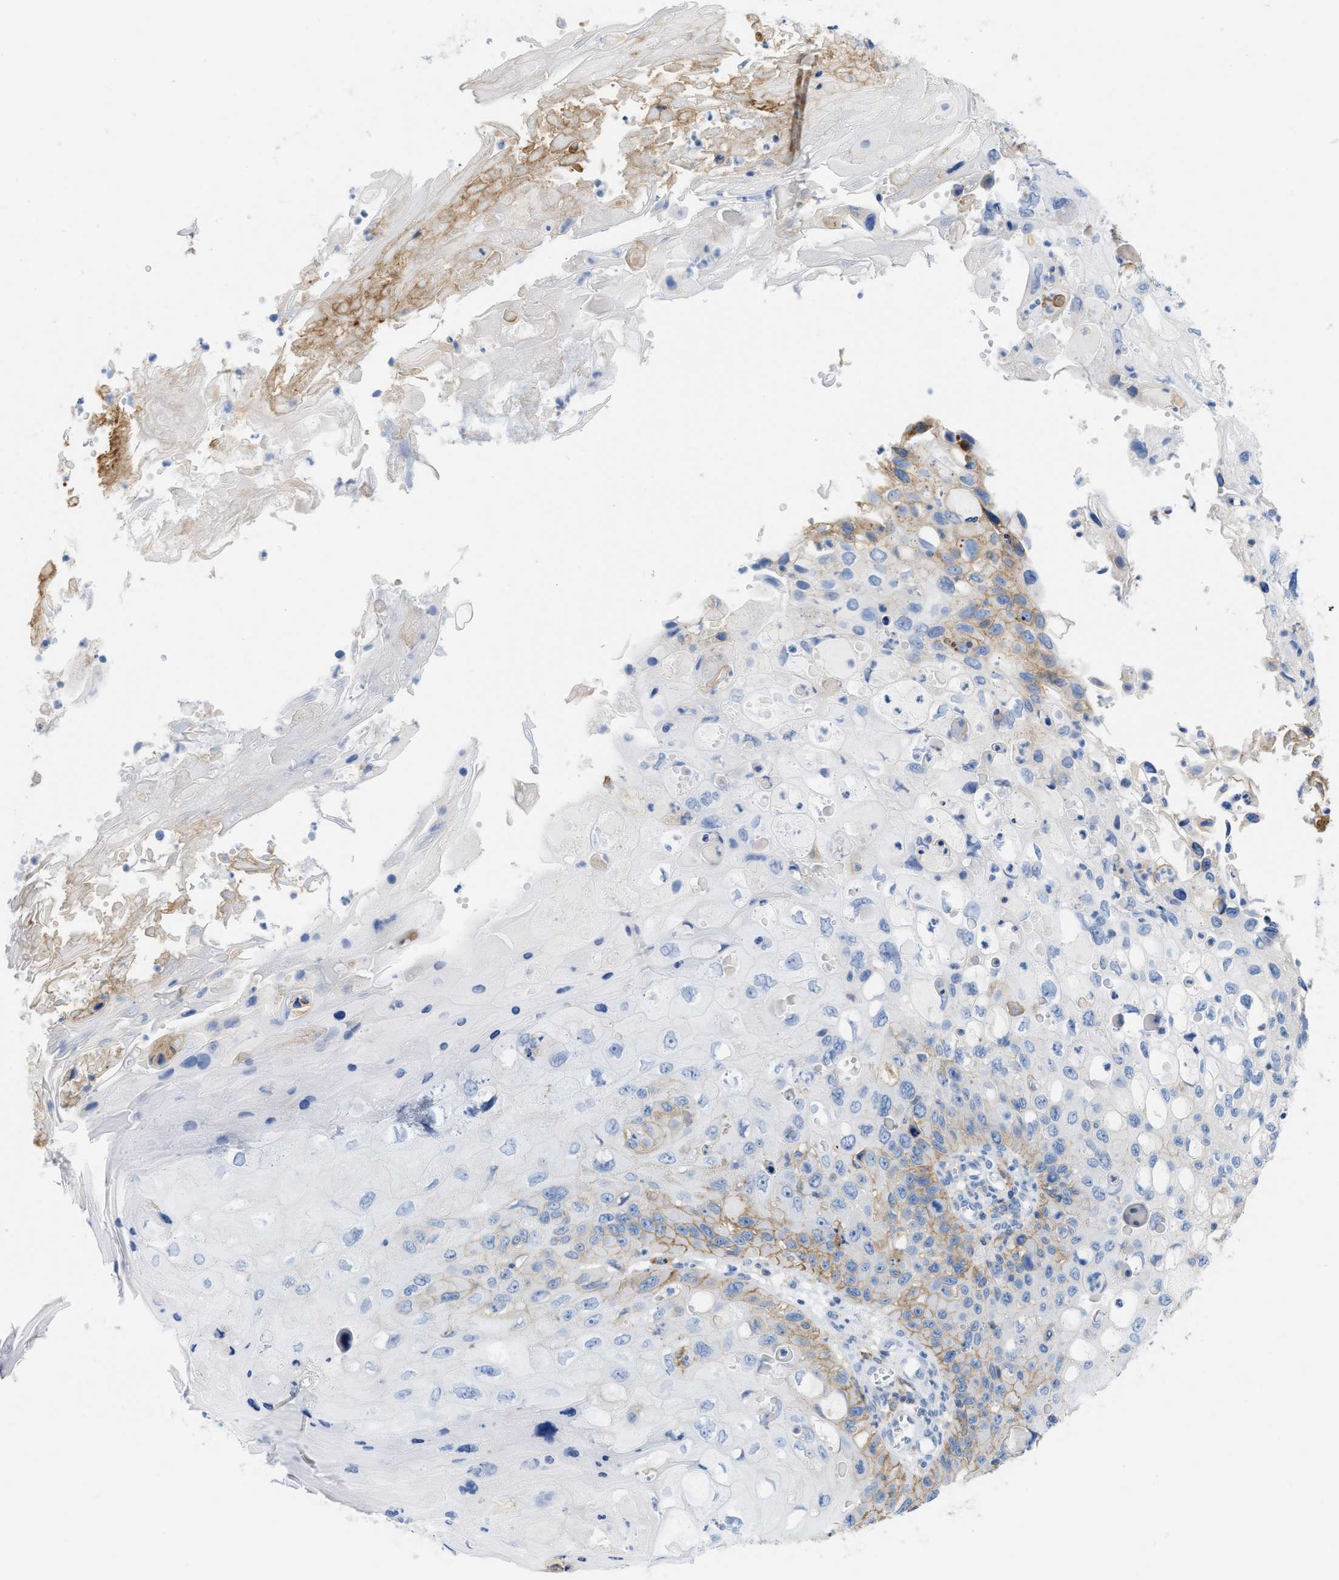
{"staining": {"intensity": "moderate", "quantity": "<25%", "location": "cytoplasmic/membranous"}, "tissue": "cervical cancer", "cell_type": "Tumor cells", "image_type": "cancer", "snomed": [{"axis": "morphology", "description": "Squamous cell carcinoma, NOS"}, {"axis": "topography", "description": "Cervix"}], "caption": "Immunohistochemistry staining of cervical cancer (squamous cell carcinoma), which demonstrates low levels of moderate cytoplasmic/membranous expression in approximately <25% of tumor cells indicating moderate cytoplasmic/membranous protein staining. The staining was performed using DAB (3,3'-diaminobenzidine) (brown) for protein detection and nuclei were counterstained in hematoxylin (blue).", "gene": "SLC3A2", "patient": {"sex": "female", "age": 70}}